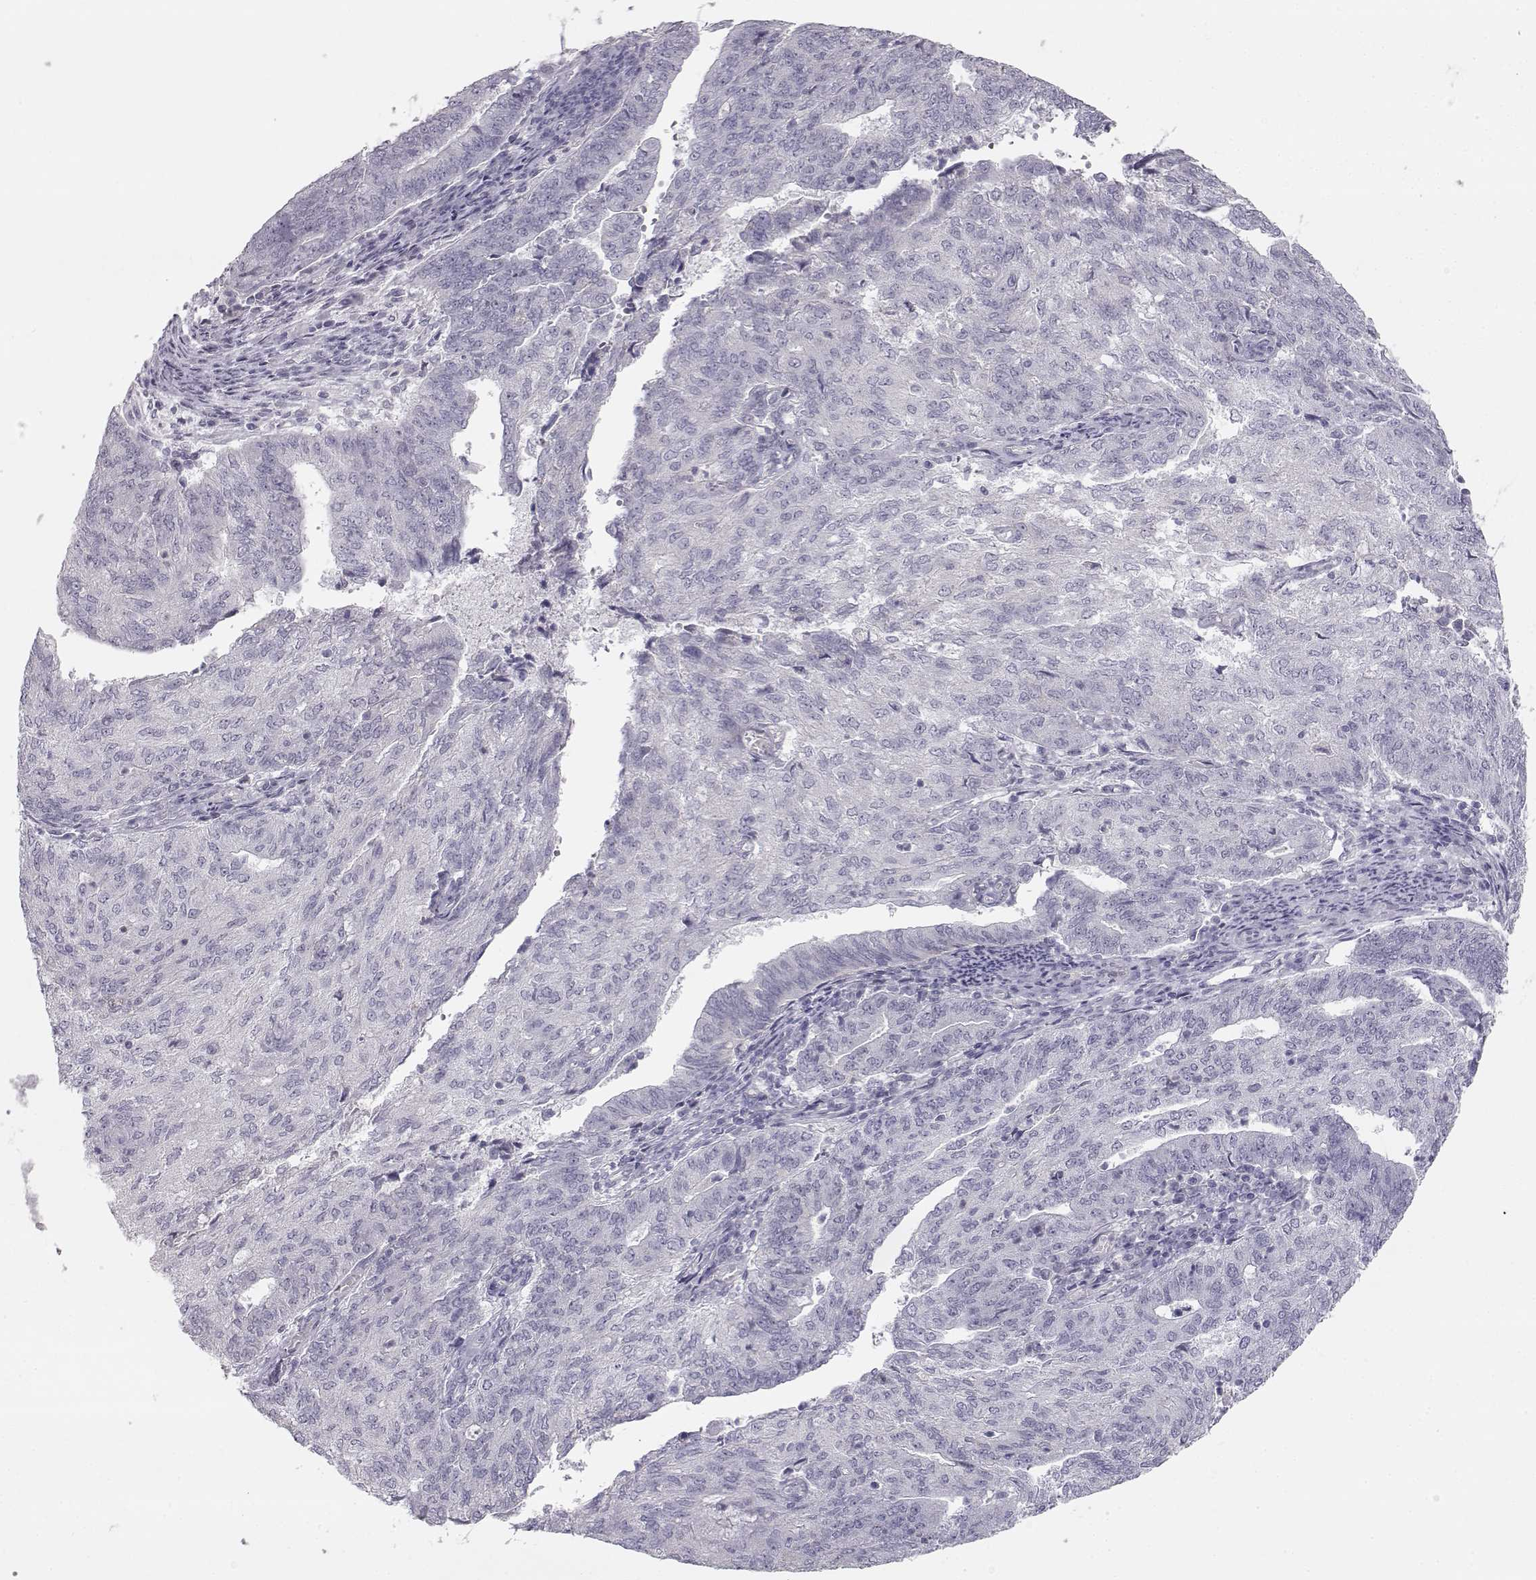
{"staining": {"intensity": "negative", "quantity": "none", "location": "none"}, "tissue": "endometrial cancer", "cell_type": "Tumor cells", "image_type": "cancer", "snomed": [{"axis": "morphology", "description": "Adenocarcinoma, NOS"}, {"axis": "topography", "description": "Endometrium"}], "caption": "High magnification brightfield microscopy of adenocarcinoma (endometrial) stained with DAB (3,3'-diaminobenzidine) (brown) and counterstained with hematoxylin (blue): tumor cells show no significant staining.", "gene": "MYCBPAP", "patient": {"sex": "female", "age": 82}}